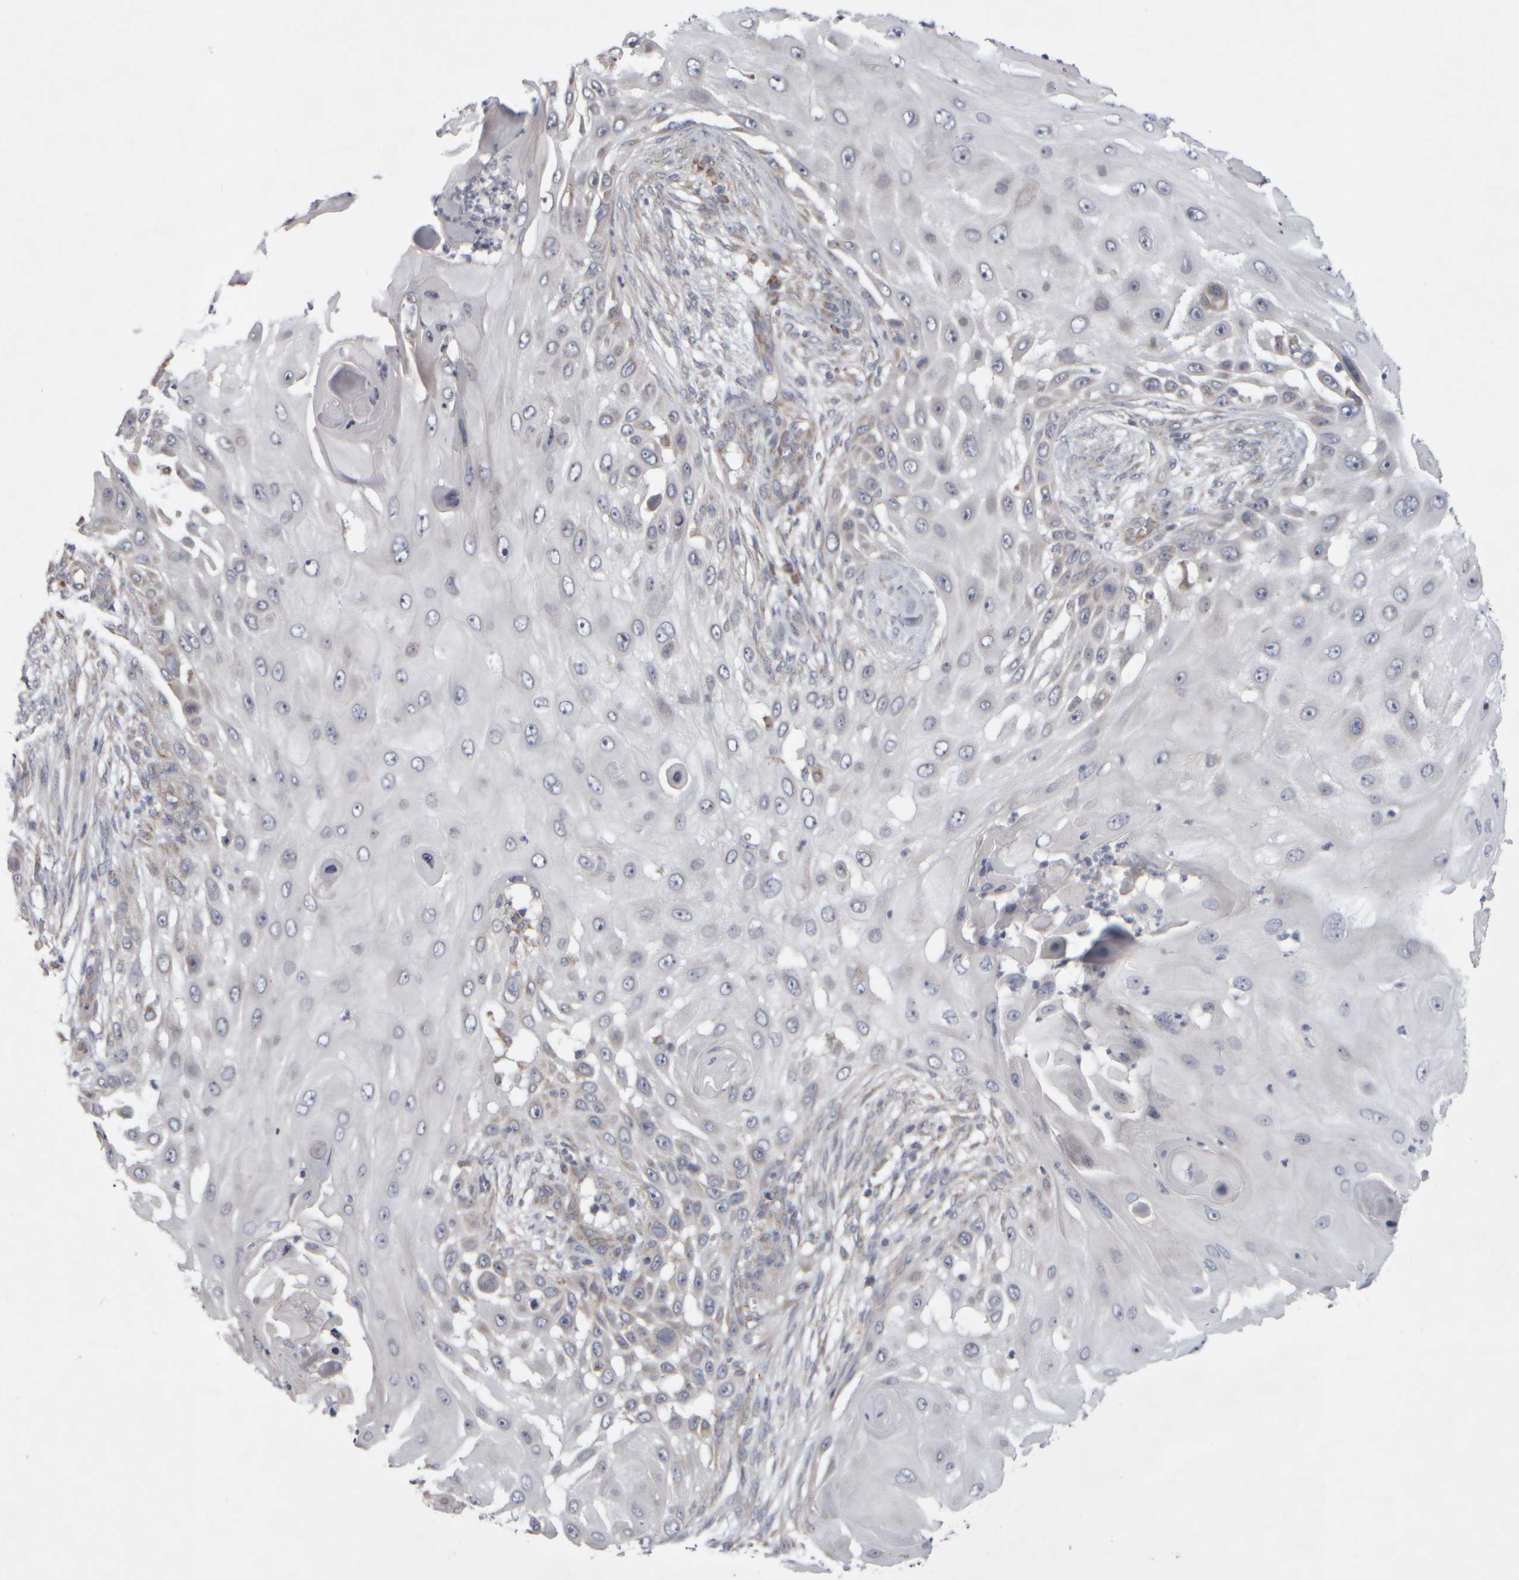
{"staining": {"intensity": "weak", "quantity": "<25%", "location": "cytoplasmic/membranous,nuclear"}, "tissue": "skin cancer", "cell_type": "Tumor cells", "image_type": "cancer", "snomed": [{"axis": "morphology", "description": "Squamous cell carcinoma, NOS"}, {"axis": "topography", "description": "Skin"}], "caption": "A histopathology image of skin cancer stained for a protein exhibits no brown staining in tumor cells.", "gene": "SCO1", "patient": {"sex": "female", "age": 44}}